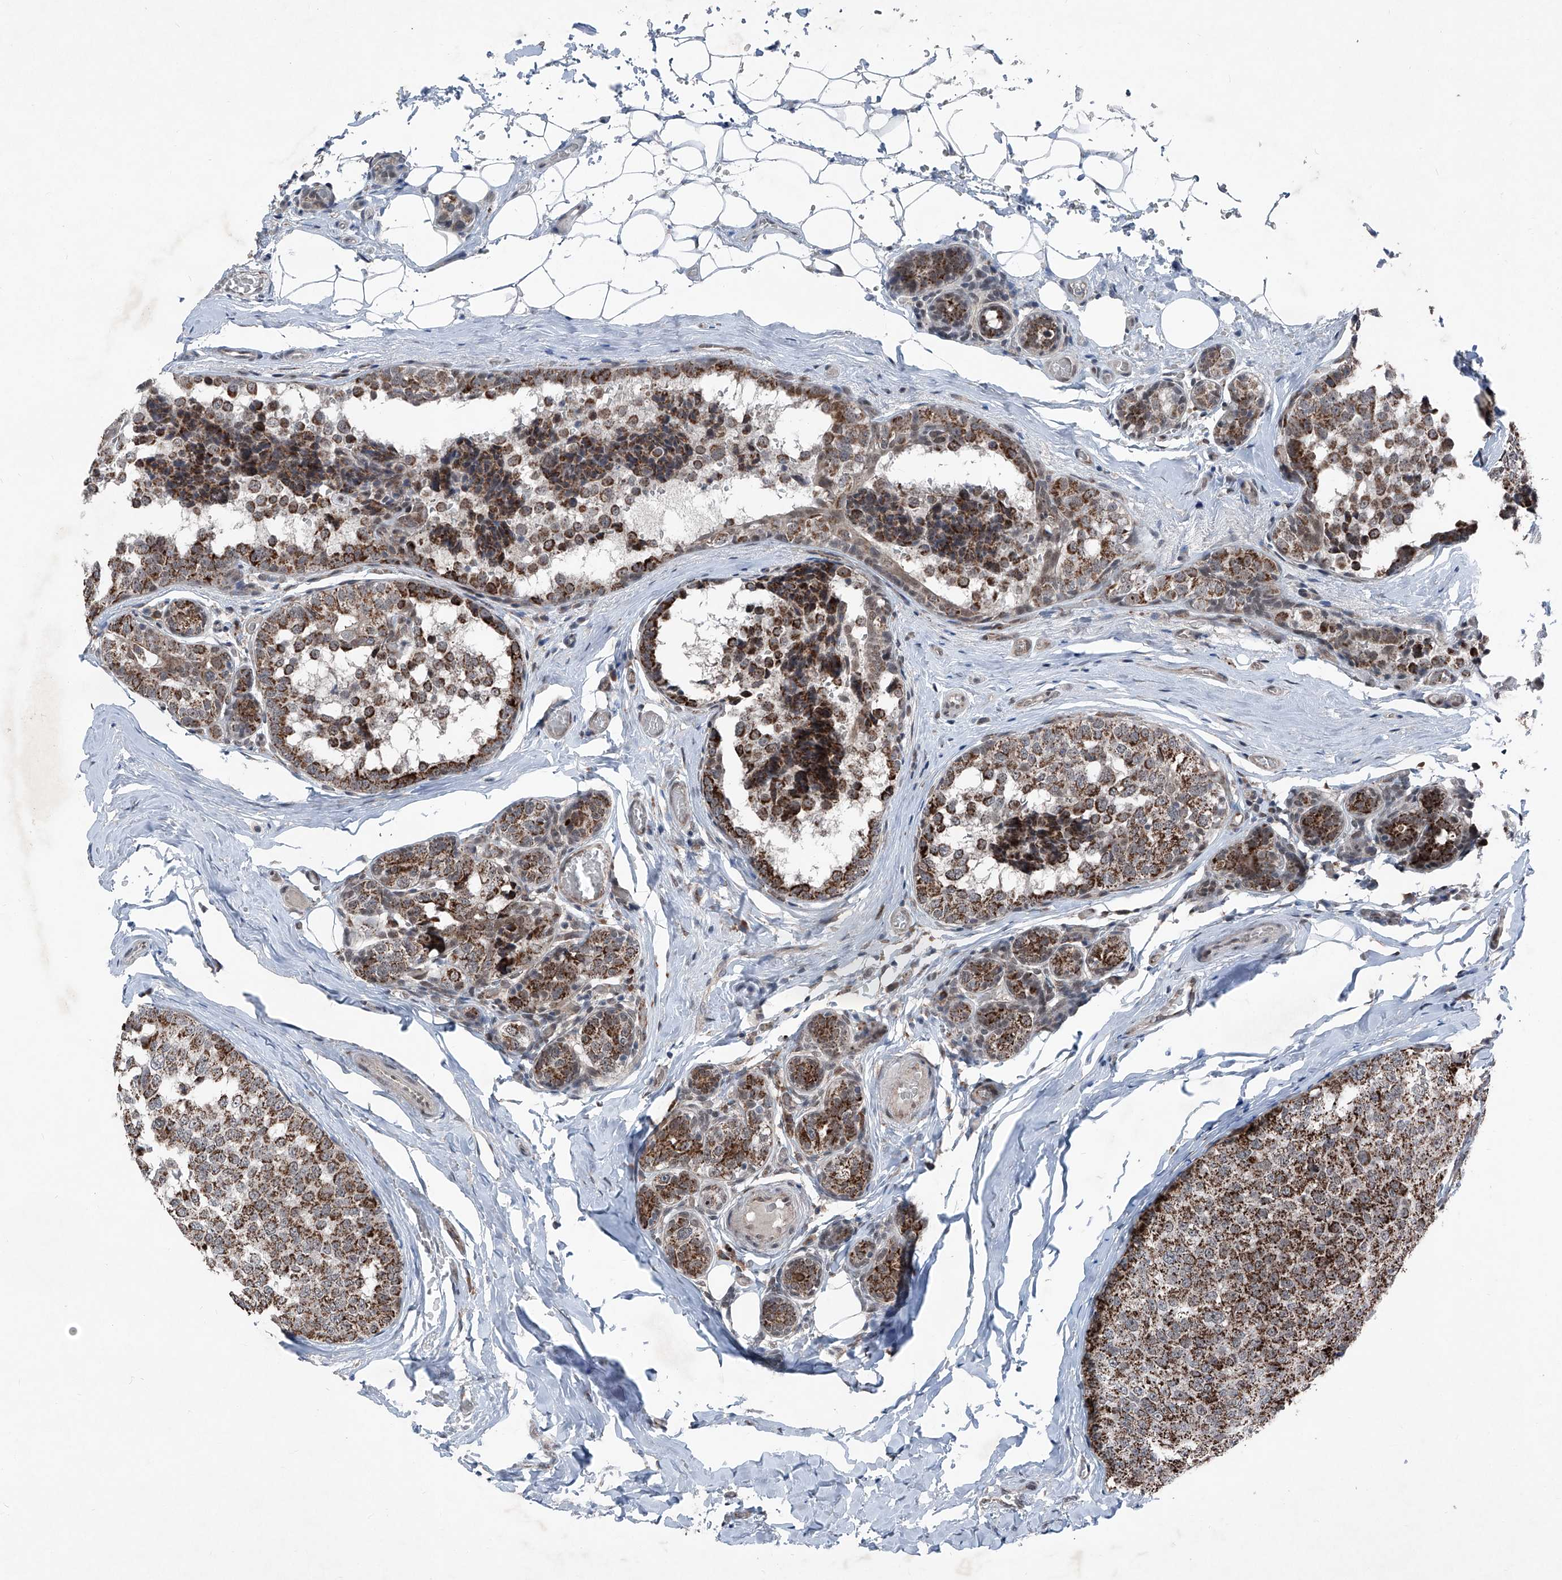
{"staining": {"intensity": "strong", "quantity": ">75%", "location": "cytoplasmic/membranous"}, "tissue": "breast cancer", "cell_type": "Tumor cells", "image_type": "cancer", "snomed": [{"axis": "morphology", "description": "Normal tissue, NOS"}, {"axis": "morphology", "description": "Duct carcinoma"}, {"axis": "topography", "description": "Breast"}], "caption": "High-magnification brightfield microscopy of invasive ductal carcinoma (breast) stained with DAB (3,3'-diaminobenzidine) (brown) and counterstained with hematoxylin (blue). tumor cells exhibit strong cytoplasmic/membranous staining is seen in about>75% of cells. (DAB (3,3'-diaminobenzidine) = brown stain, brightfield microscopy at high magnification).", "gene": "COA7", "patient": {"sex": "female", "age": 43}}